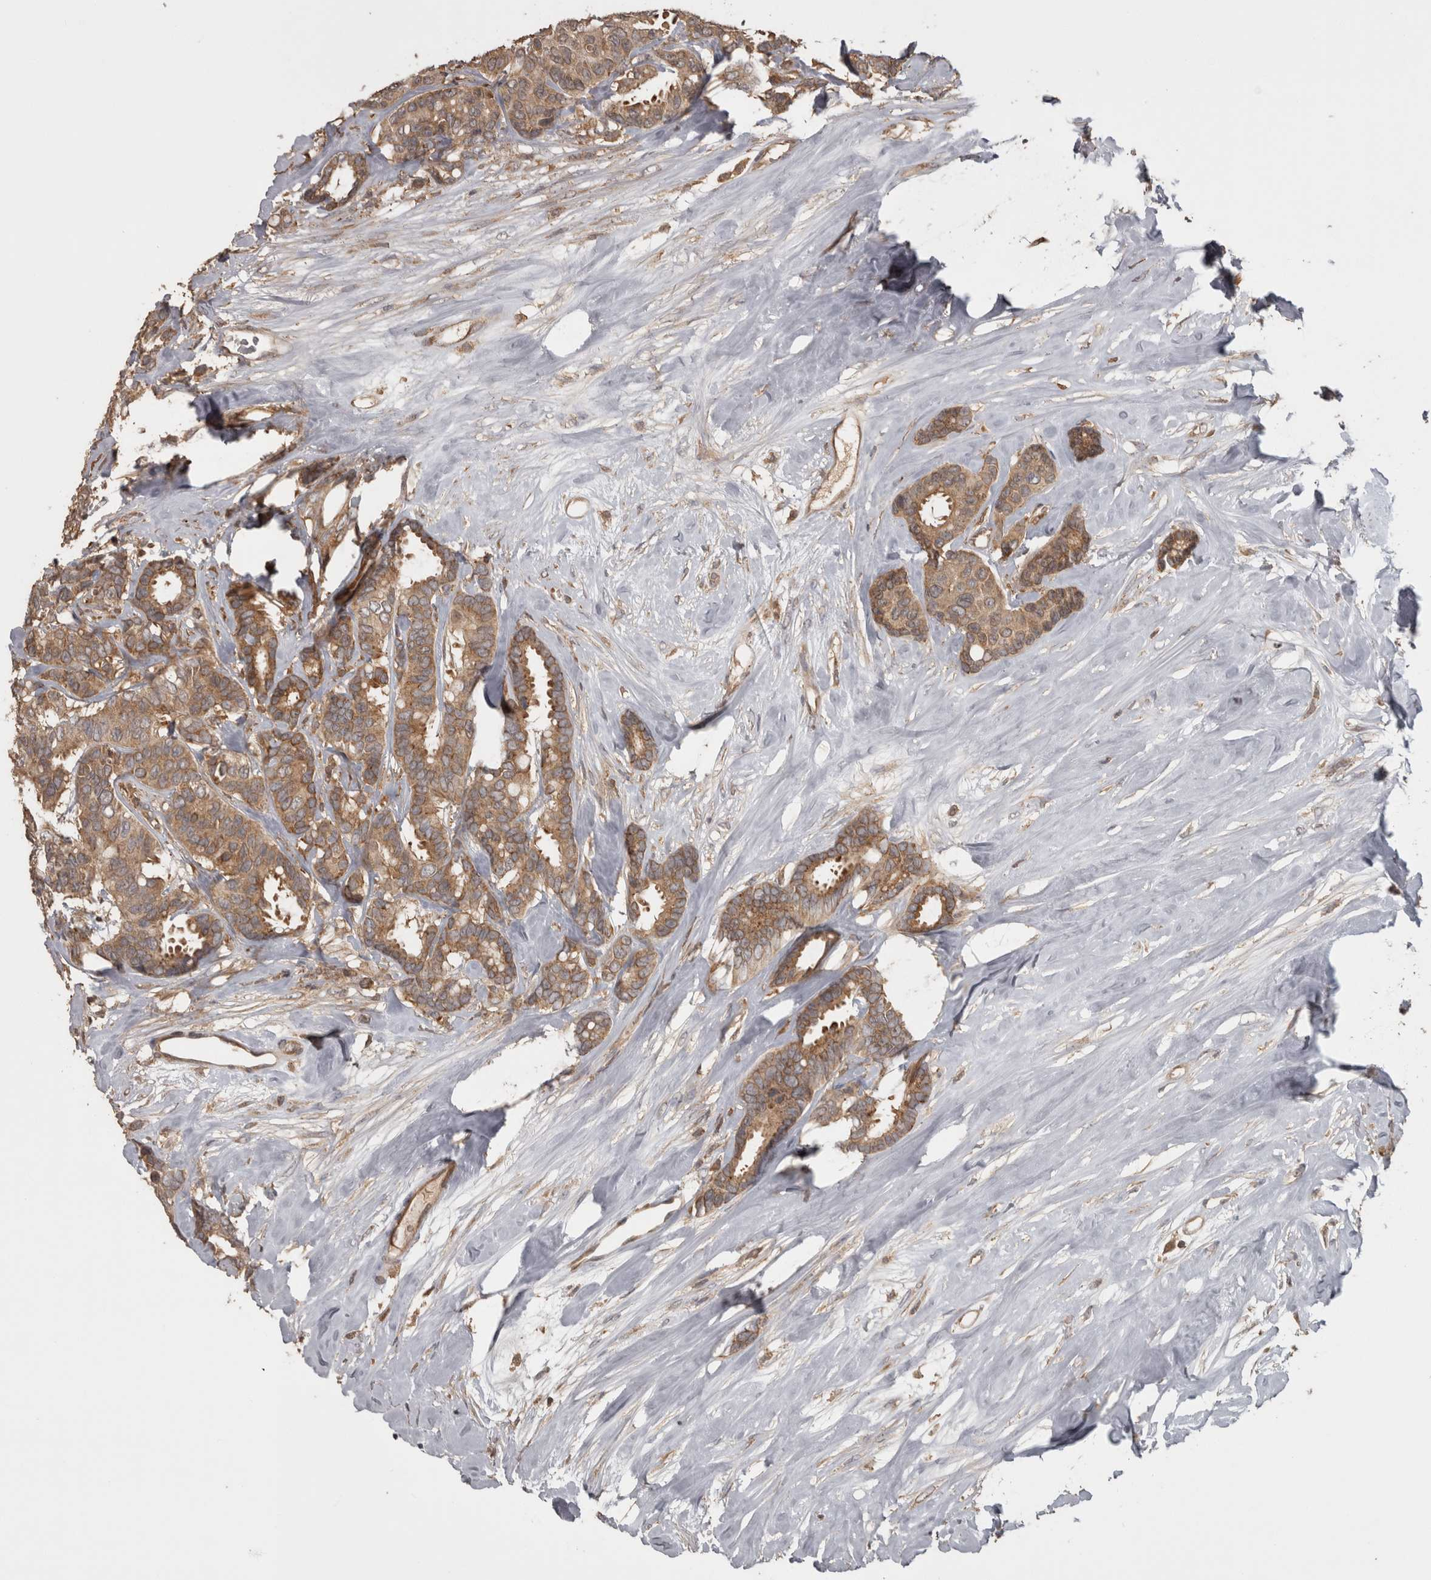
{"staining": {"intensity": "moderate", "quantity": ">75%", "location": "cytoplasmic/membranous"}, "tissue": "breast cancer", "cell_type": "Tumor cells", "image_type": "cancer", "snomed": [{"axis": "morphology", "description": "Duct carcinoma"}, {"axis": "topography", "description": "Breast"}], "caption": "High-power microscopy captured an immunohistochemistry (IHC) micrograph of breast infiltrating ductal carcinoma, revealing moderate cytoplasmic/membranous positivity in approximately >75% of tumor cells.", "gene": "MICU3", "patient": {"sex": "female", "age": 87}}